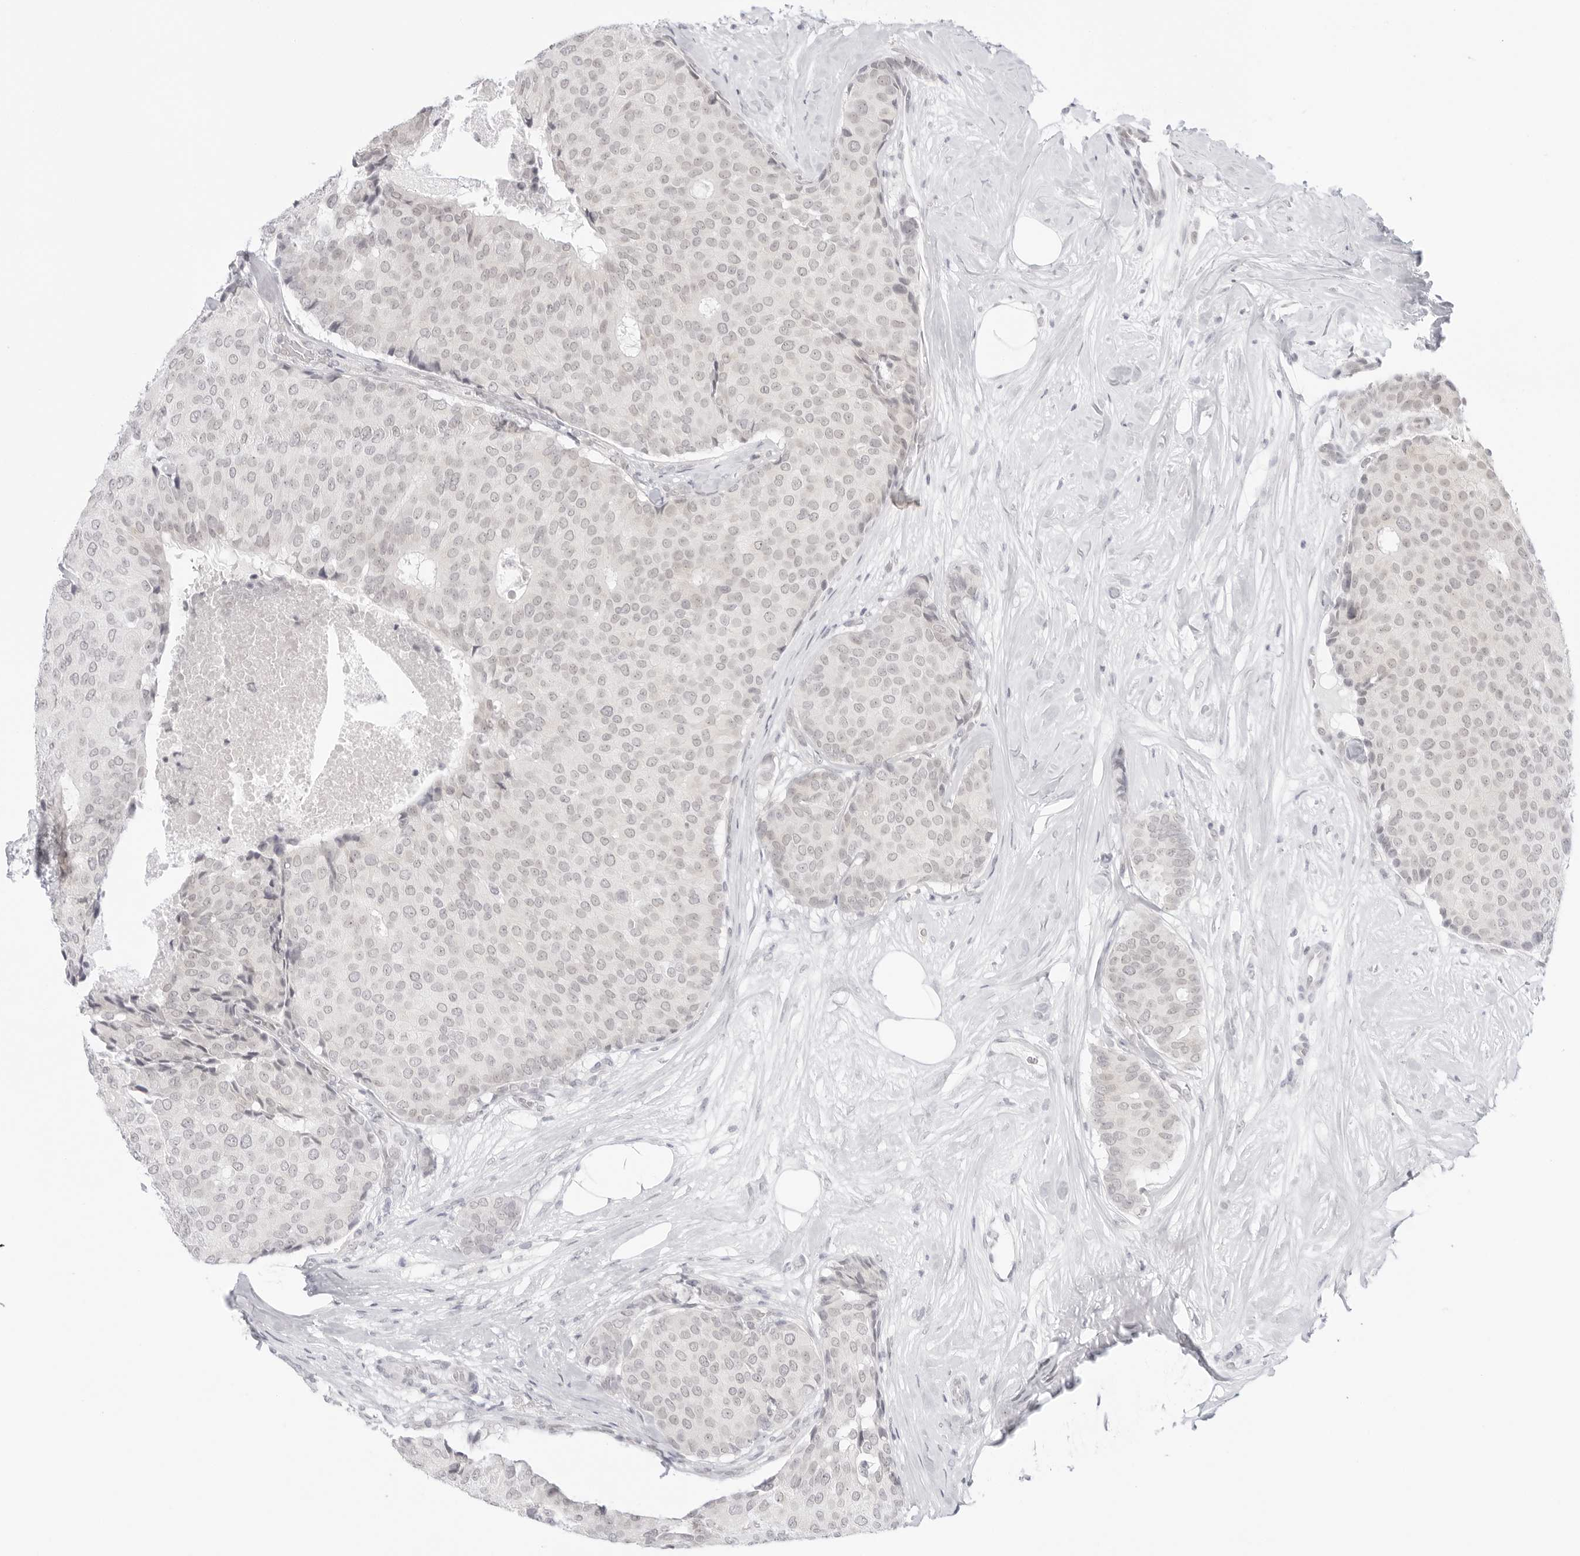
{"staining": {"intensity": "weak", "quantity": "25%-75%", "location": "nuclear"}, "tissue": "breast cancer", "cell_type": "Tumor cells", "image_type": "cancer", "snomed": [{"axis": "morphology", "description": "Duct carcinoma"}, {"axis": "topography", "description": "Breast"}], "caption": "Protein expression analysis of human breast invasive ductal carcinoma reveals weak nuclear staining in about 25%-75% of tumor cells. (IHC, brightfield microscopy, high magnification).", "gene": "MED18", "patient": {"sex": "female", "age": 75}}